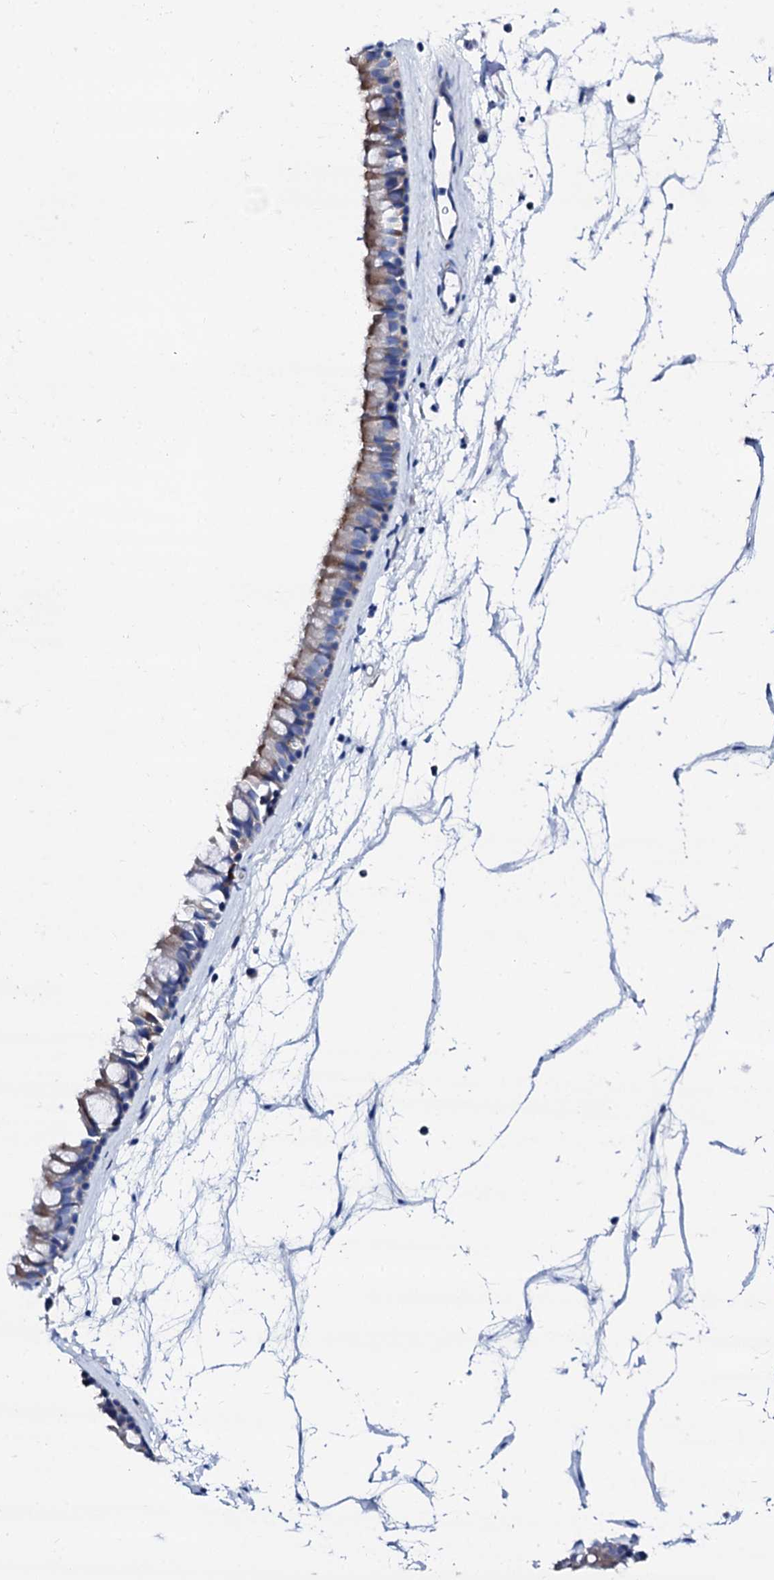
{"staining": {"intensity": "moderate", "quantity": "25%-75%", "location": "cytoplasmic/membranous"}, "tissue": "nasopharynx", "cell_type": "Respiratory epithelial cells", "image_type": "normal", "snomed": [{"axis": "morphology", "description": "Normal tissue, NOS"}, {"axis": "topography", "description": "Nasopharynx"}], "caption": "Immunohistochemistry (IHC) histopathology image of benign nasopharynx: nasopharynx stained using immunohistochemistry (IHC) exhibits medium levels of moderate protein expression localized specifically in the cytoplasmic/membranous of respiratory epithelial cells, appearing as a cytoplasmic/membranous brown color.", "gene": "TRDN", "patient": {"sex": "male", "age": 64}}